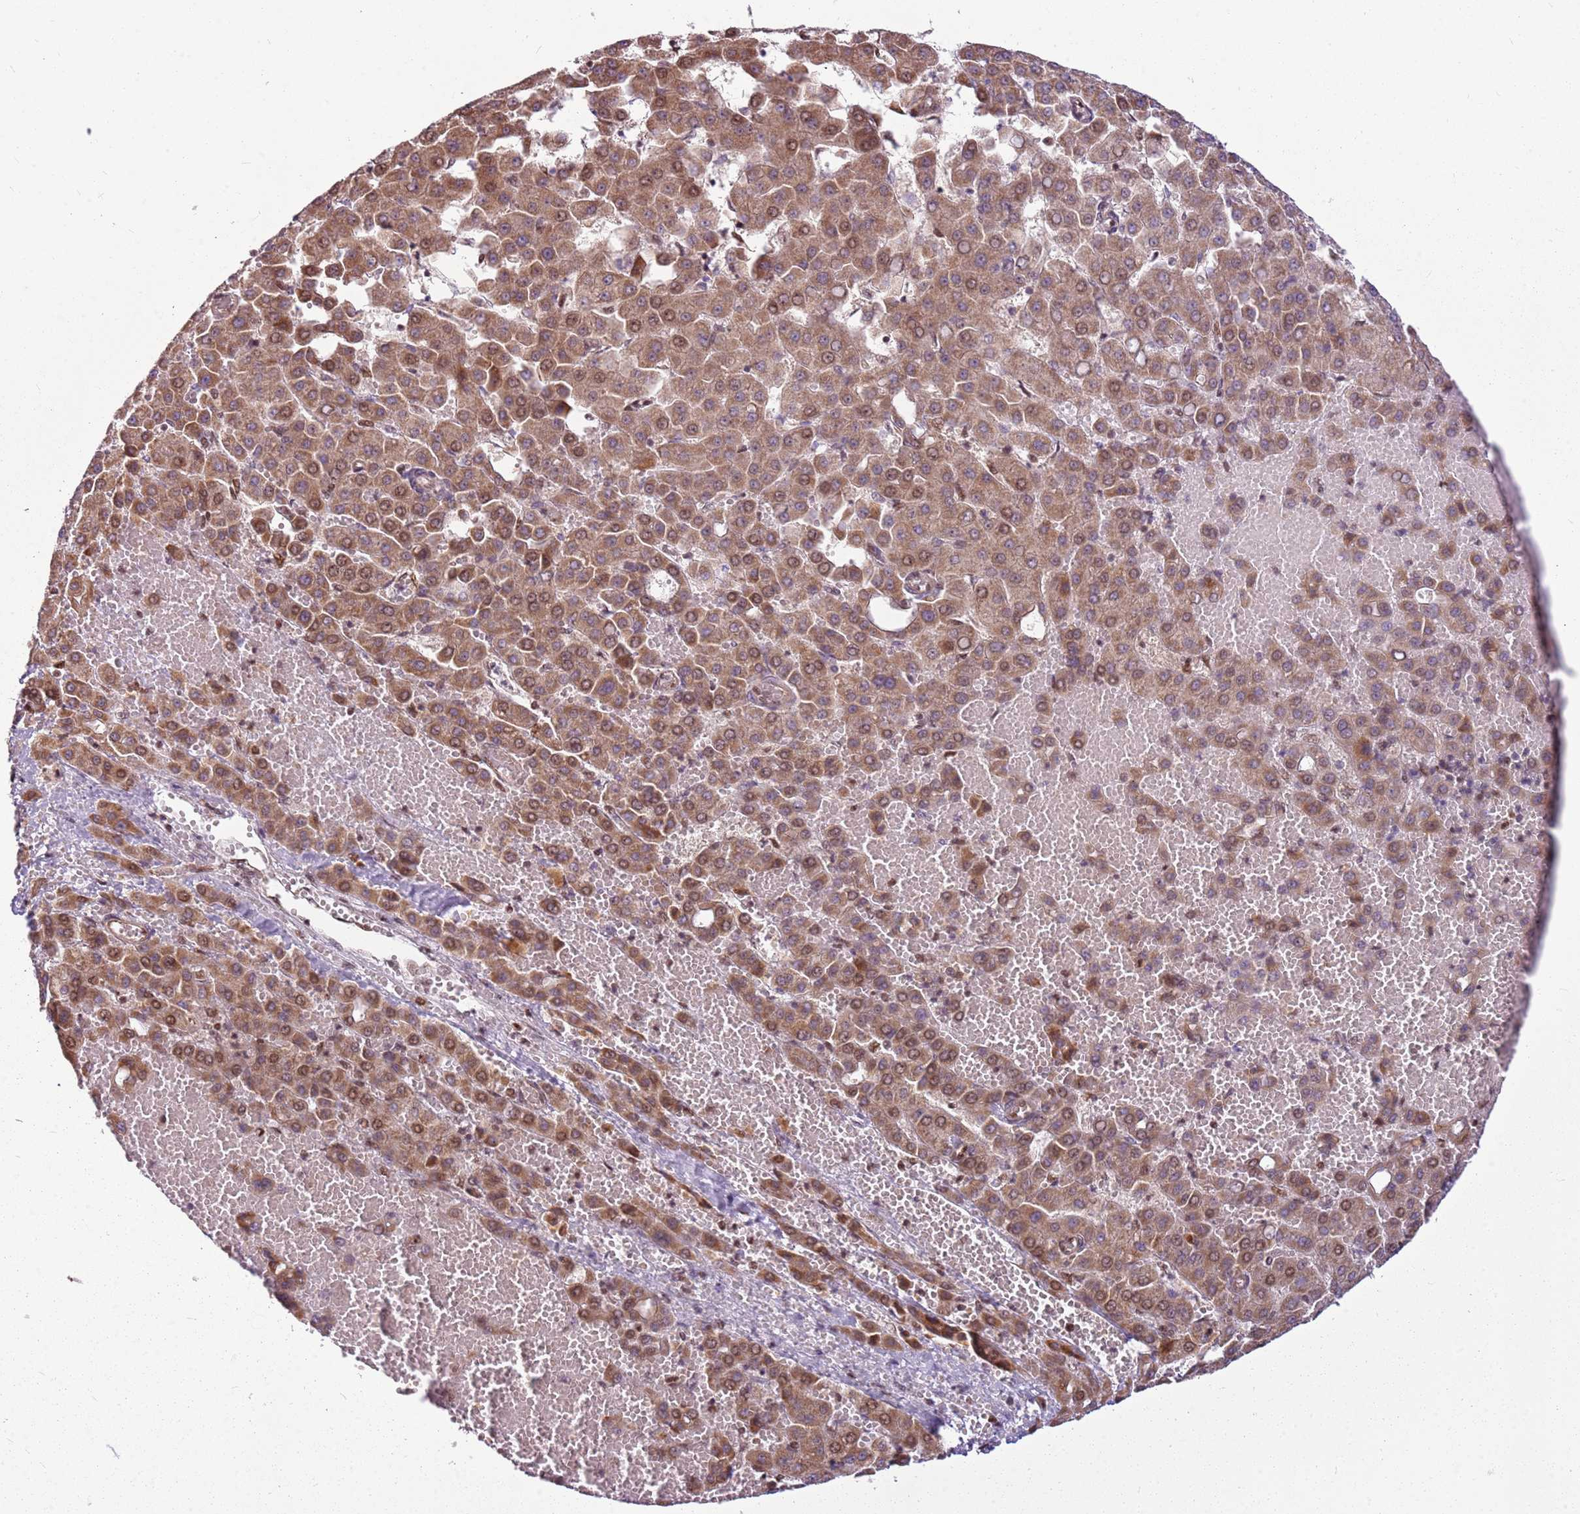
{"staining": {"intensity": "moderate", "quantity": ">75%", "location": "cytoplasmic/membranous,nuclear"}, "tissue": "liver cancer", "cell_type": "Tumor cells", "image_type": "cancer", "snomed": [{"axis": "morphology", "description": "Carcinoma, Hepatocellular, NOS"}, {"axis": "topography", "description": "Liver"}], "caption": "Immunohistochemical staining of human liver cancer demonstrates moderate cytoplasmic/membranous and nuclear protein positivity in about >75% of tumor cells.", "gene": "PCTP", "patient": {"sex": "male", "age": 47}}